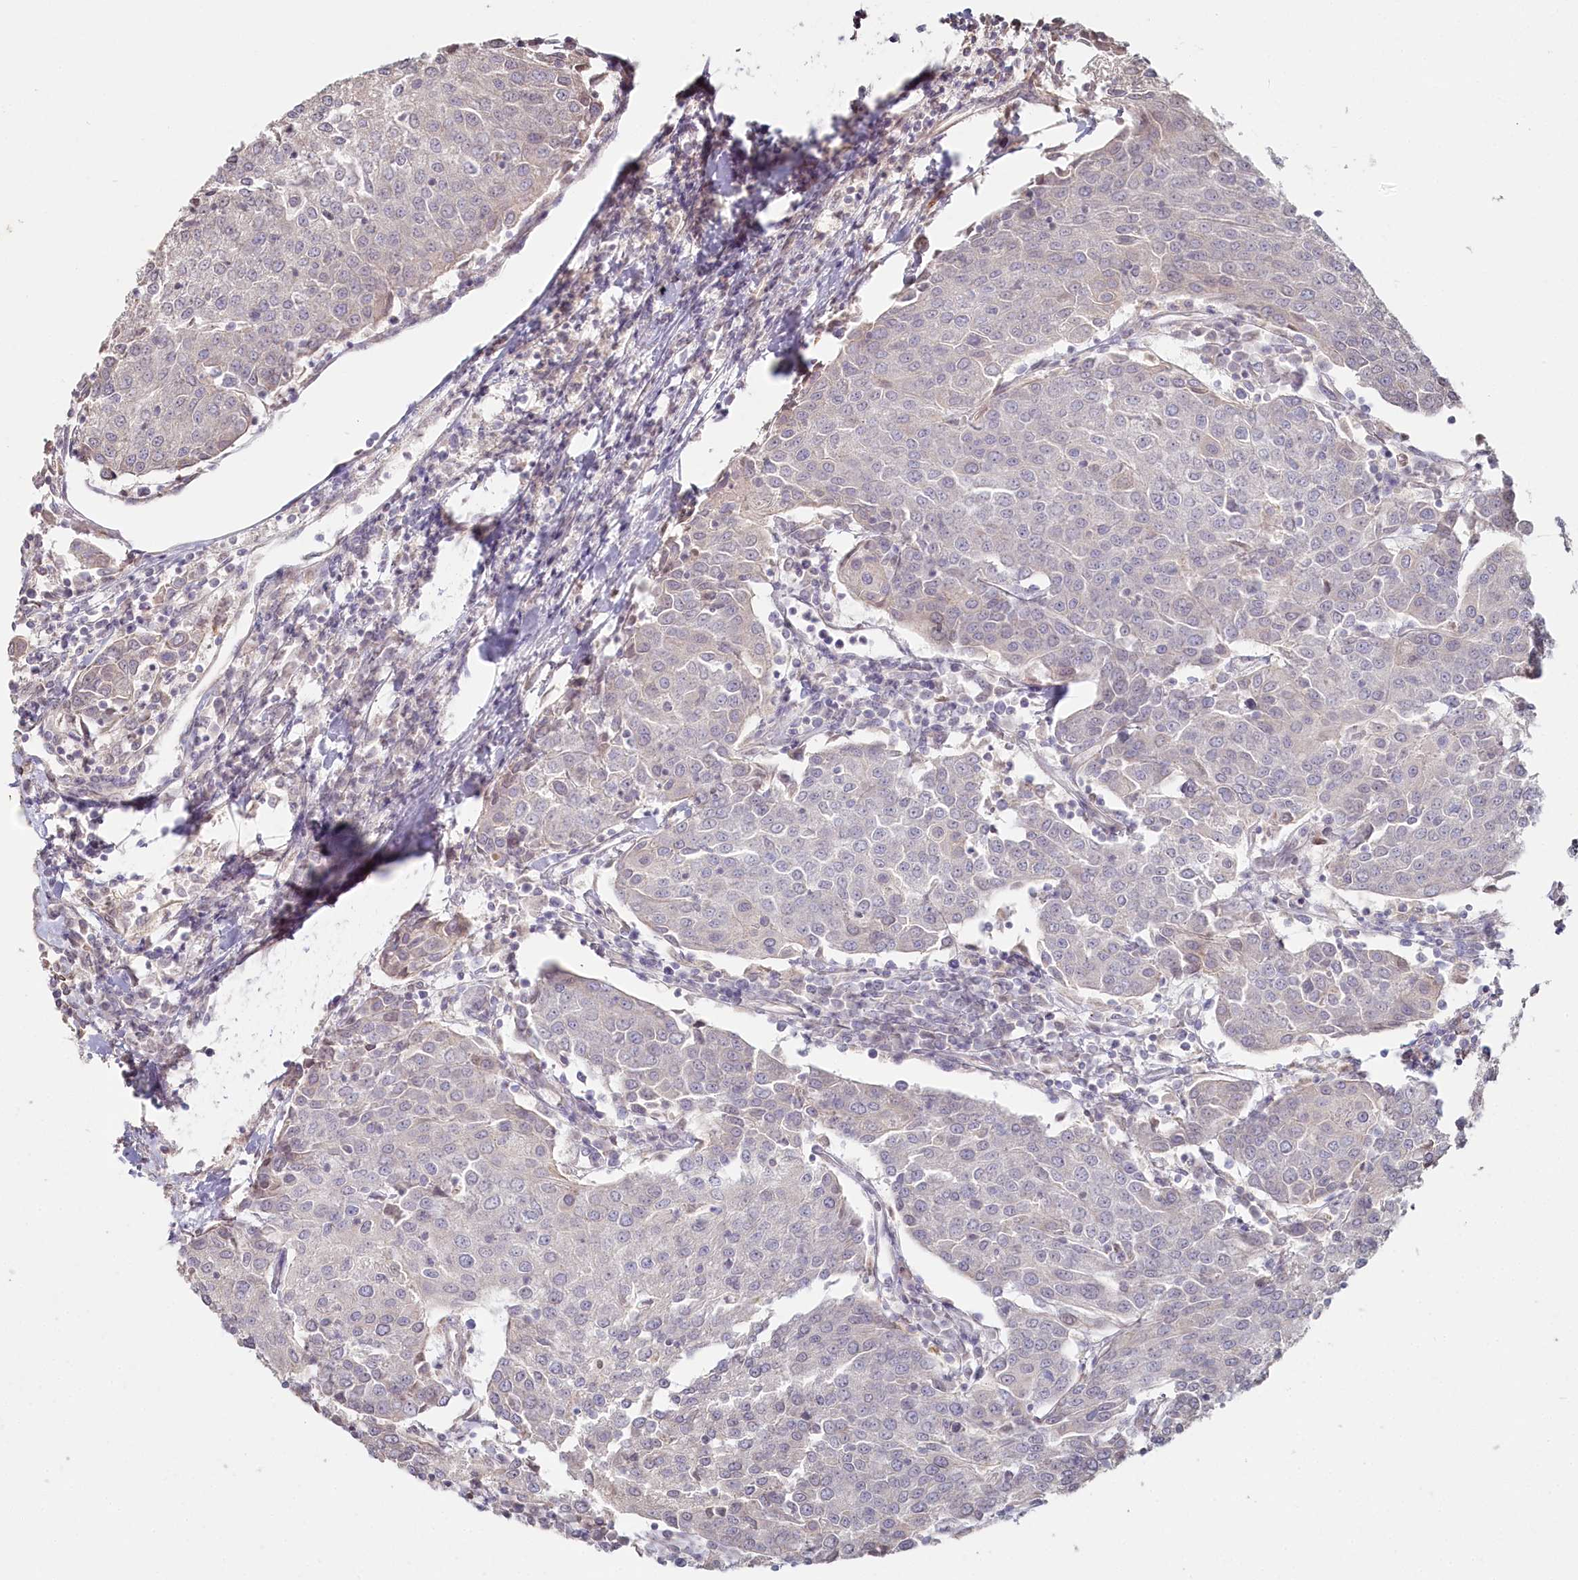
{"staining": {"intensity": "negative", "quantity": "none", "location": "none"}, "tissue": "urothelial cancer", "cell_type": "Tumor cells", "image_type": "cancer", "snomed": [{"axis": "morphology", "description": "Urothelial carcinoma, High grade"}, {"axis": "topography", "description": "Urinary bladder"}], "caption": "DAB (3,3'-diaminobenzidine) immunohistochemical staining of human urothelial cancer exhibits no significant positivity in tumor cells.", "gene": "TCHP", "patient": {"sex": "female", "age": 85}}